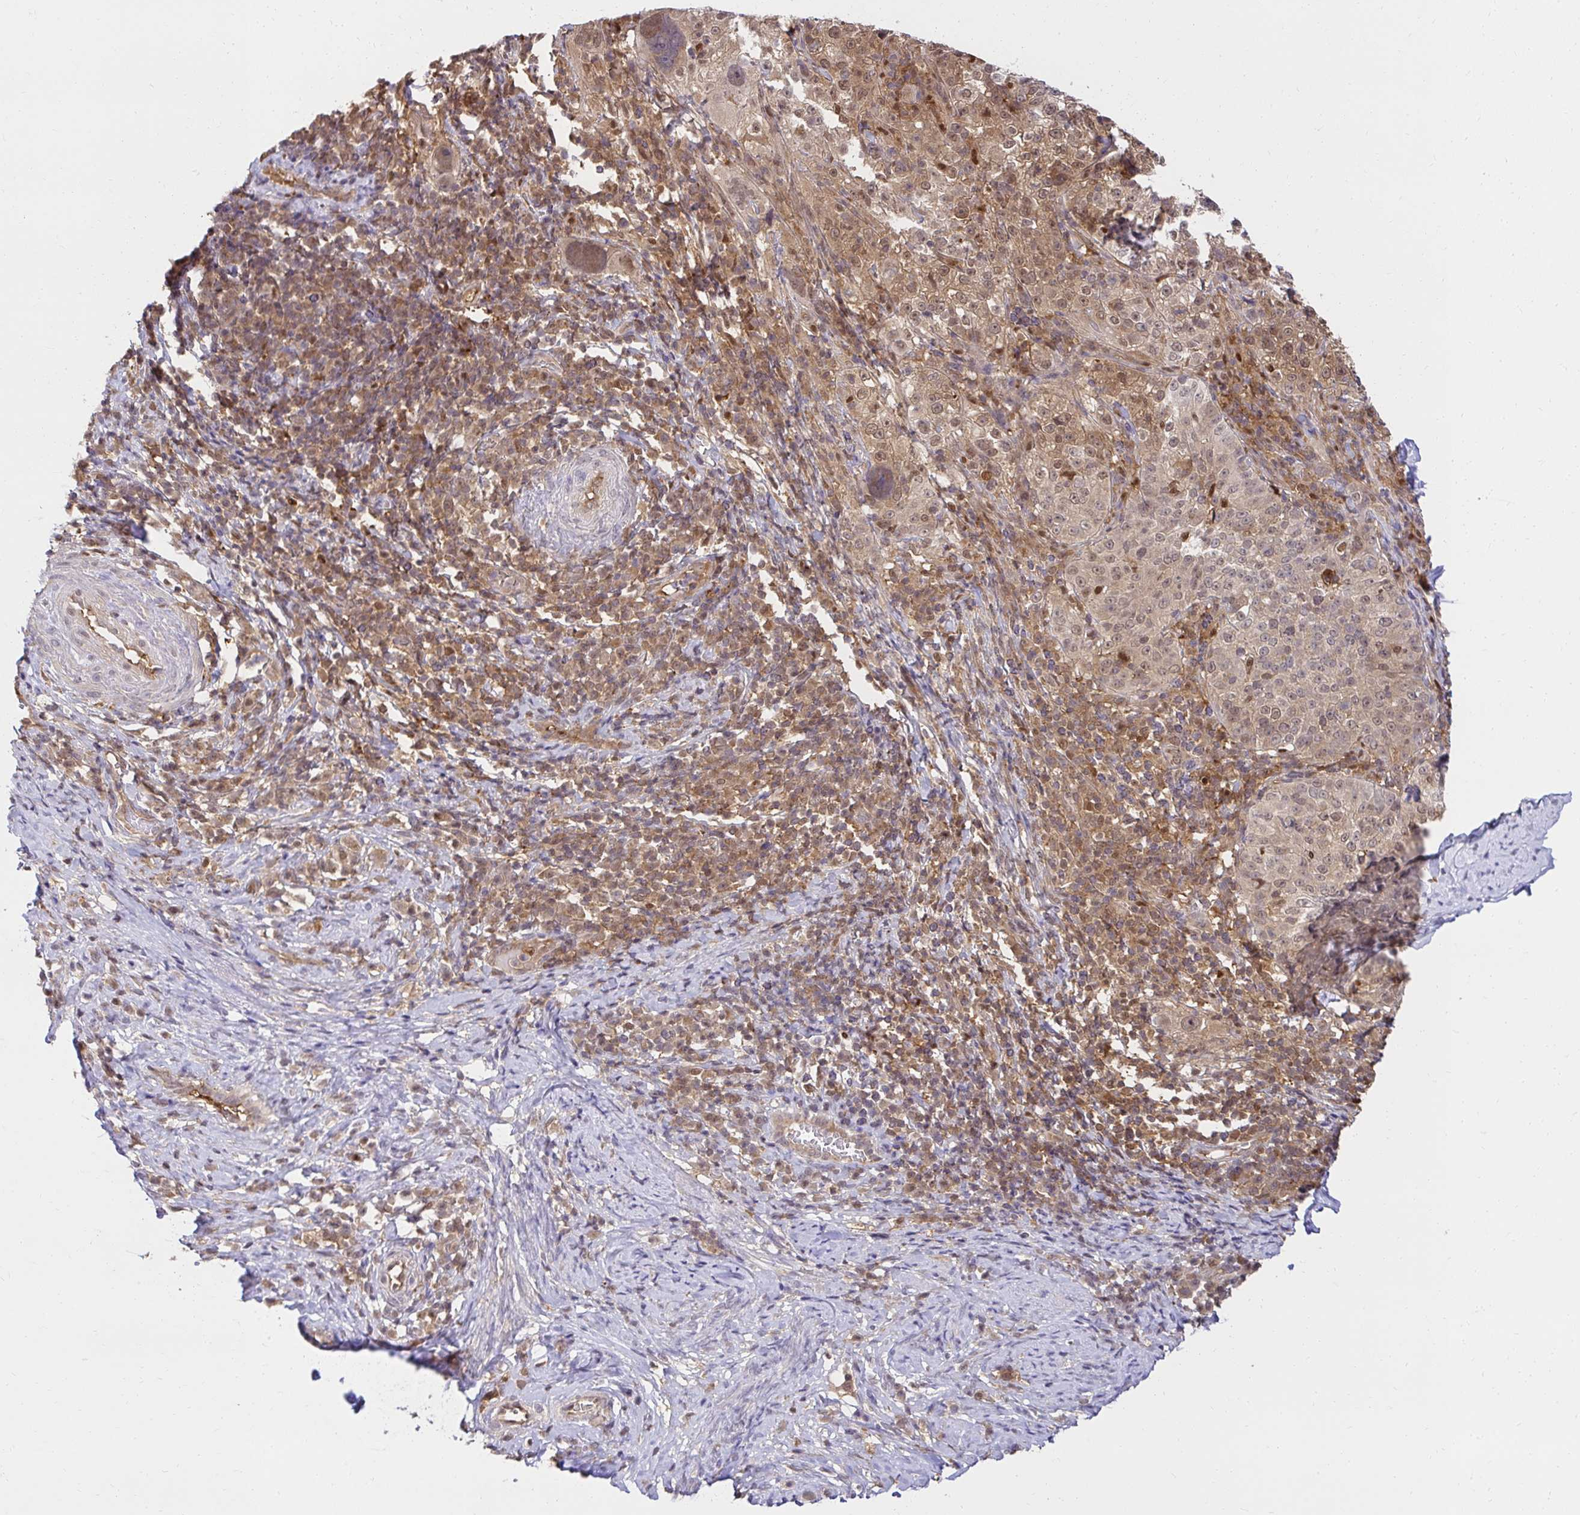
{"staining": {"intensity": "moderate", "quantity": ">75%", "location": "cytoplasmic/membranous,nuclear"}, "tissue": "cervical cancer", "cell_type": "Tumor cells", "image_type": "cancer", "snomed": [{"axis": "morphology", "description": "Squamous cell carcinoma, NOS"}, {"axis": "topography", "description": "Cervix"}], "caption": "The photomicrograph shows immunohistochemical staining of cervical cancer (squamous cell carcinoma). There is moderate cytoplasmic/membranous and nuclear staining is identified in approximately >75% of tumor cells.", "gene": "PSMA4", "patient": {"sex": "female", "age": 75}}